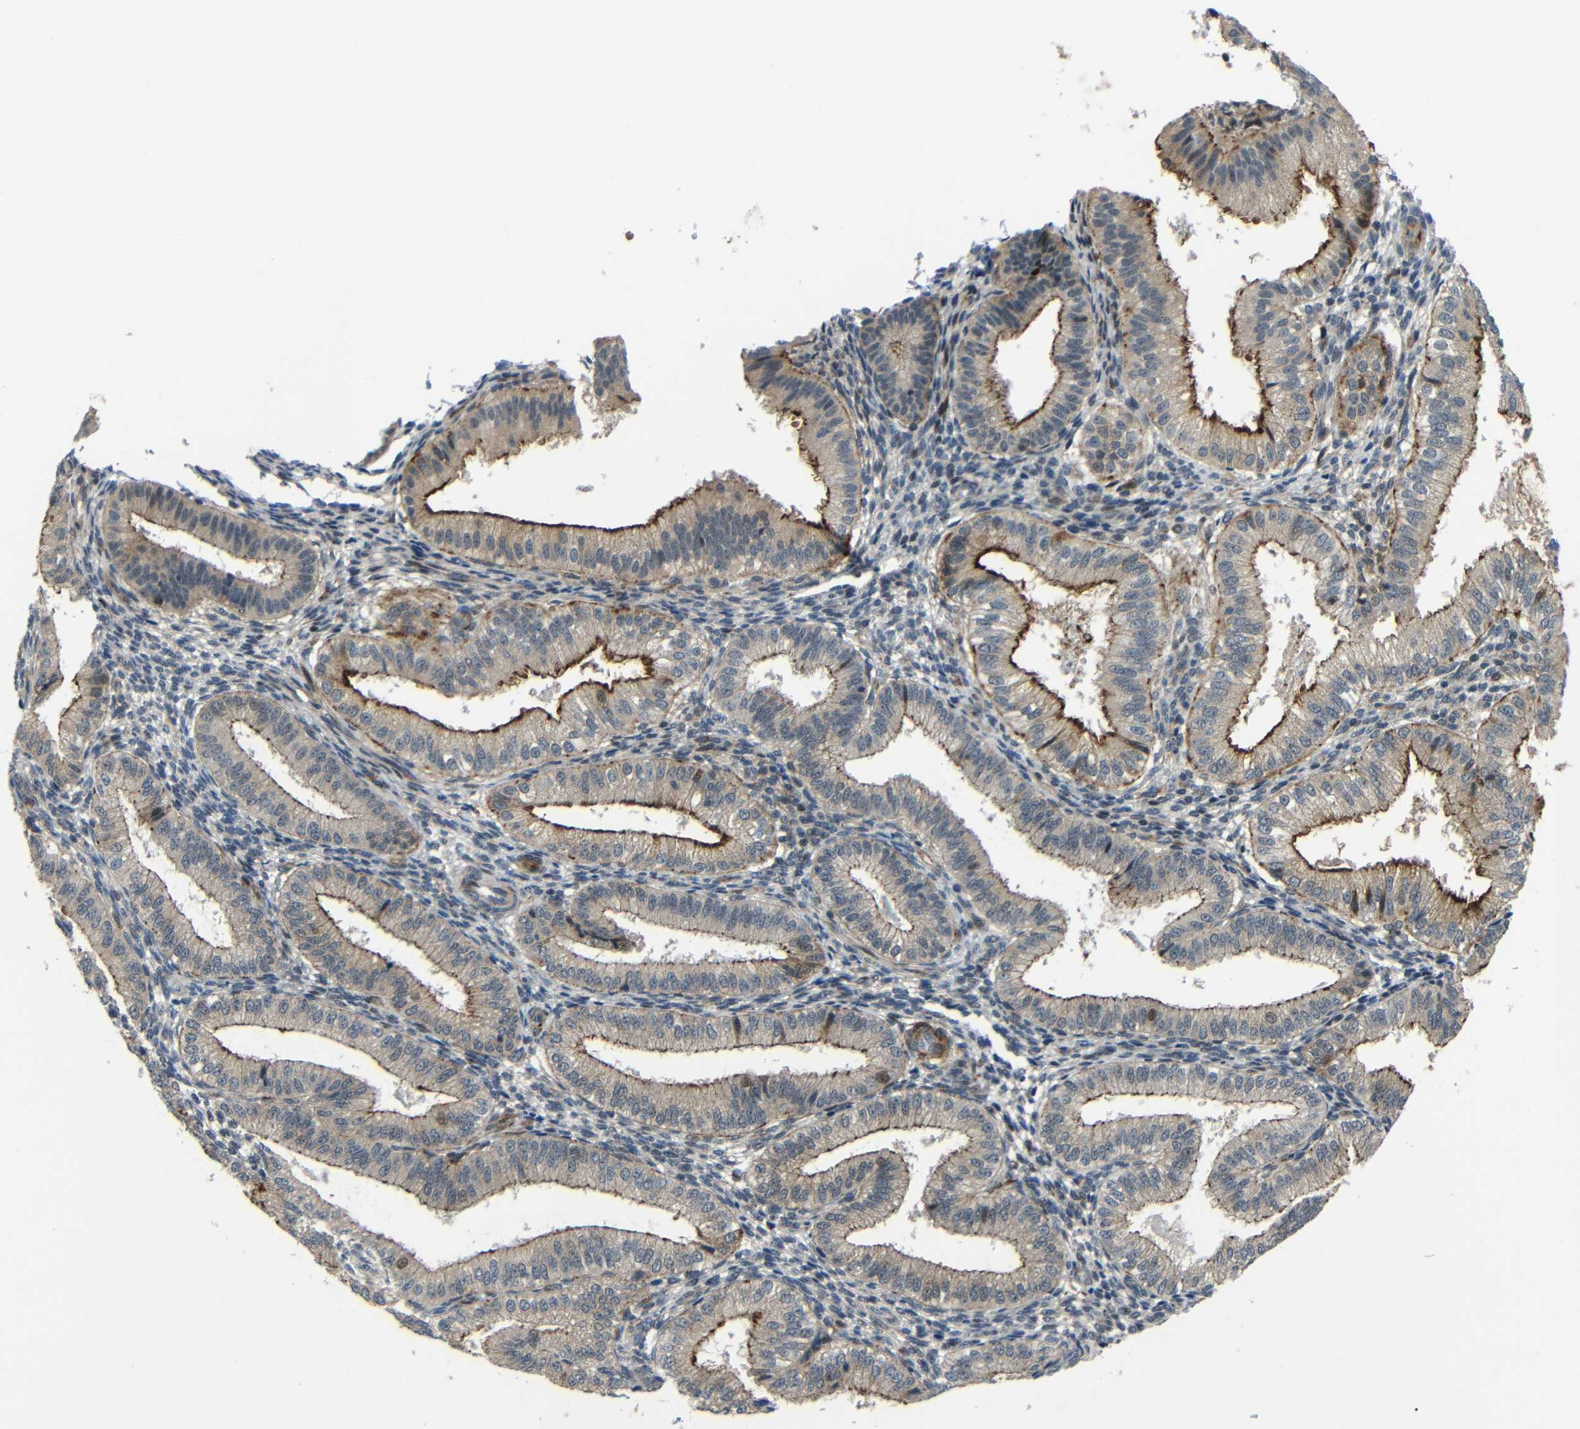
{"staining": {"intensity": "negative", "quantity": "none", "location": "none"}, "tissue": "endometrium", "cell_type": "Cells in endometrial stroma", "image_type": "normal", "snomed": [{"axis": "morphology", "description": "Normal tissue, NOS"}, {"axis": "topography", "description": "Endometrium"}], "caption": "There is no significant staining in cells in endometrial stroma of endometrium. Brightfield microscopy of immunohistochemistry stained with DAB (brown) and hematoxylin (blue), captured at high magnification.", "gene": "SYDE1", "patient": {"sex": "female", "age": 39}}